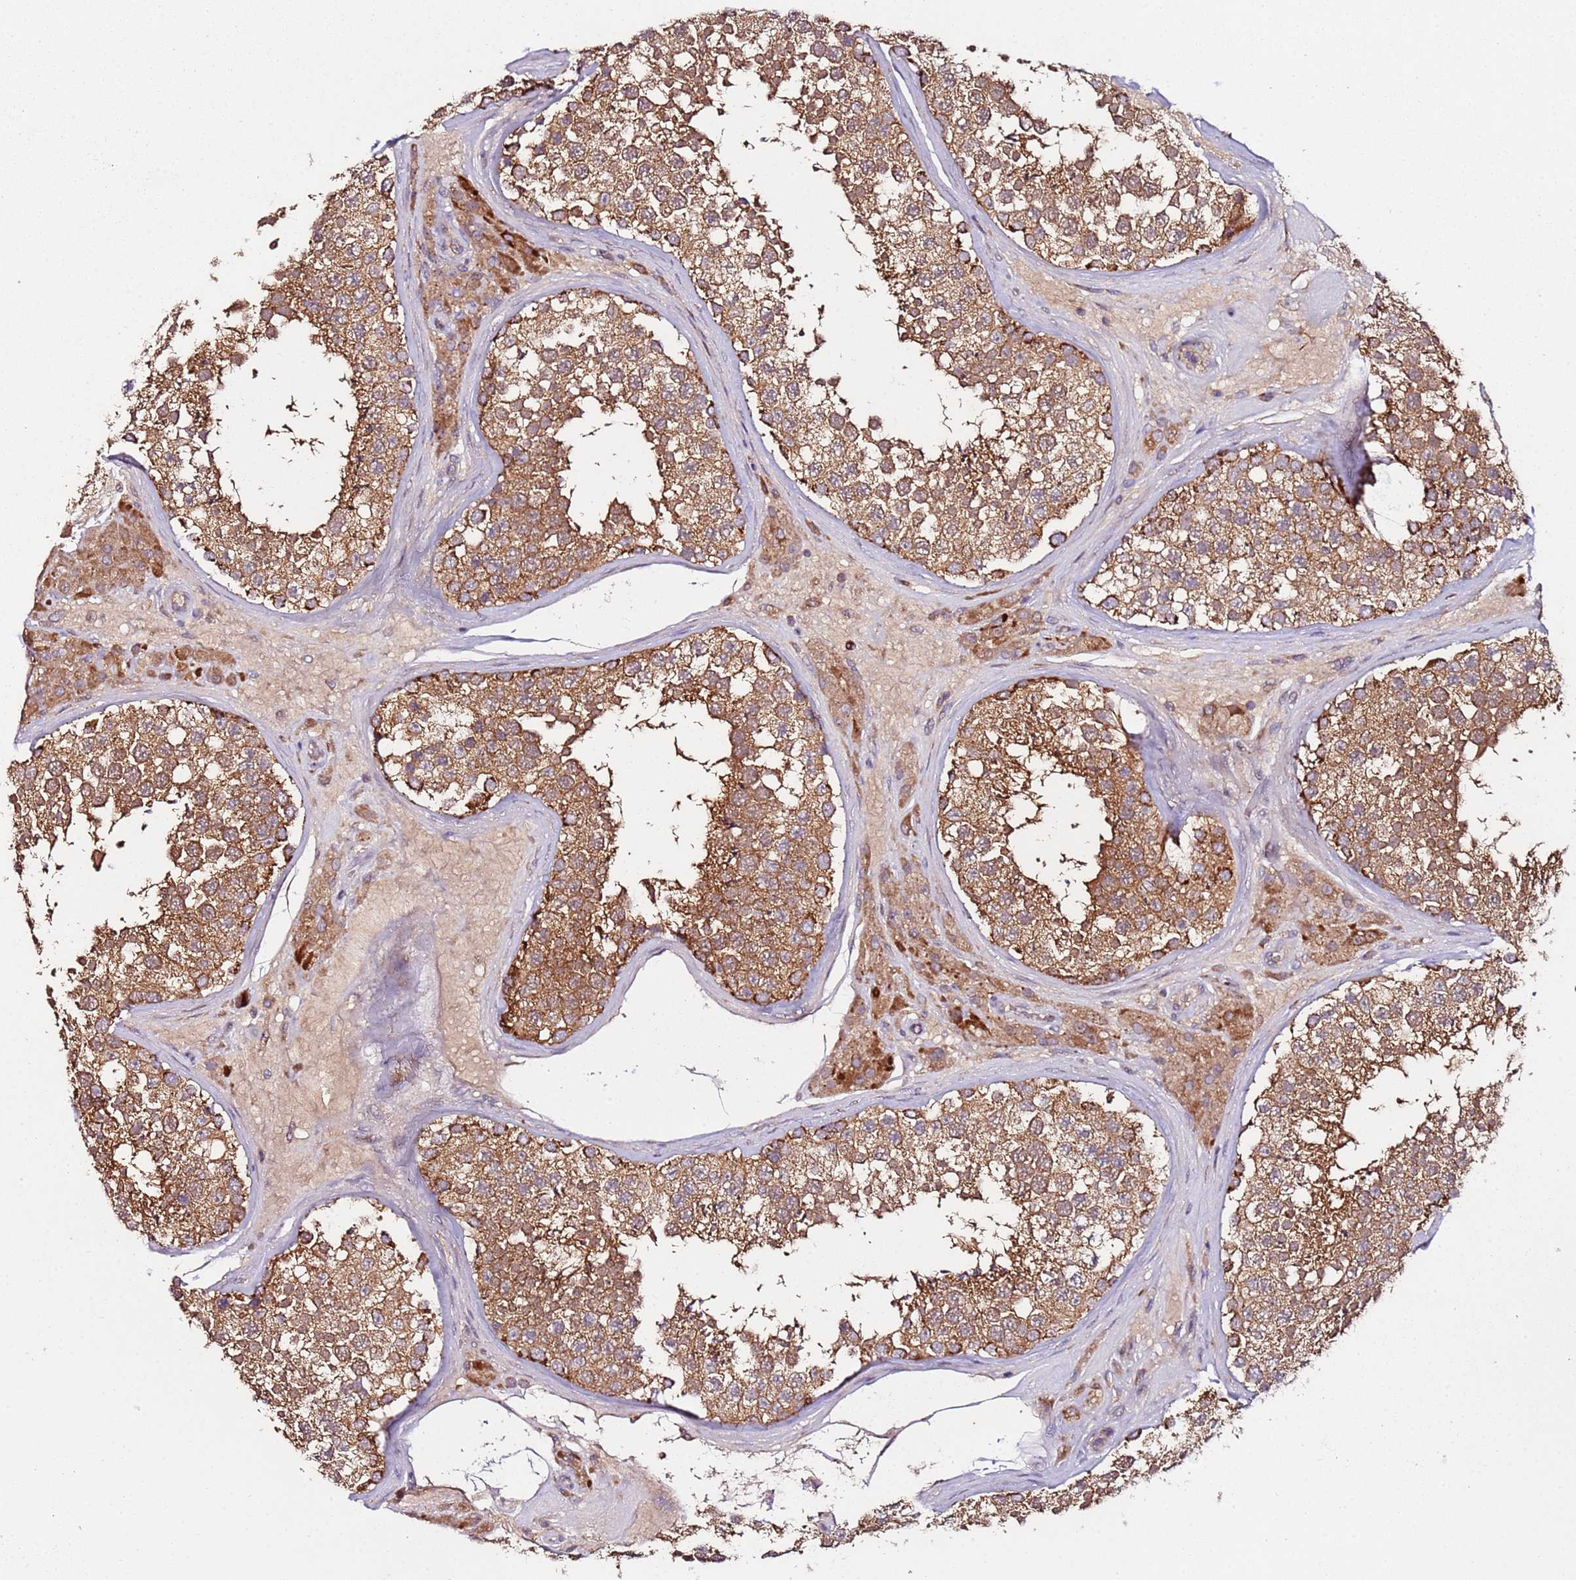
{"staining": {"intensity": "moderate", "quantity": ">75%", "location": "cytoplasmic/membranous"}, "tissue": "testis", "cell_type": "Cells in seminiferous ducts", "image_type": "normal", "snomed": [{"axis": "morphology", "description": "Normal tissue, NOS"}, {"axis": "topography", "description": "Testis"}], "caption": "Moderate cytoplasmic/membranous protein expression is seen in approximately >75% of cells in seminiferous ducts in testis. Nuclei are stained in blue.", "gene": "KRTAP21", "patient": {"sex": "male", "age": 46}}